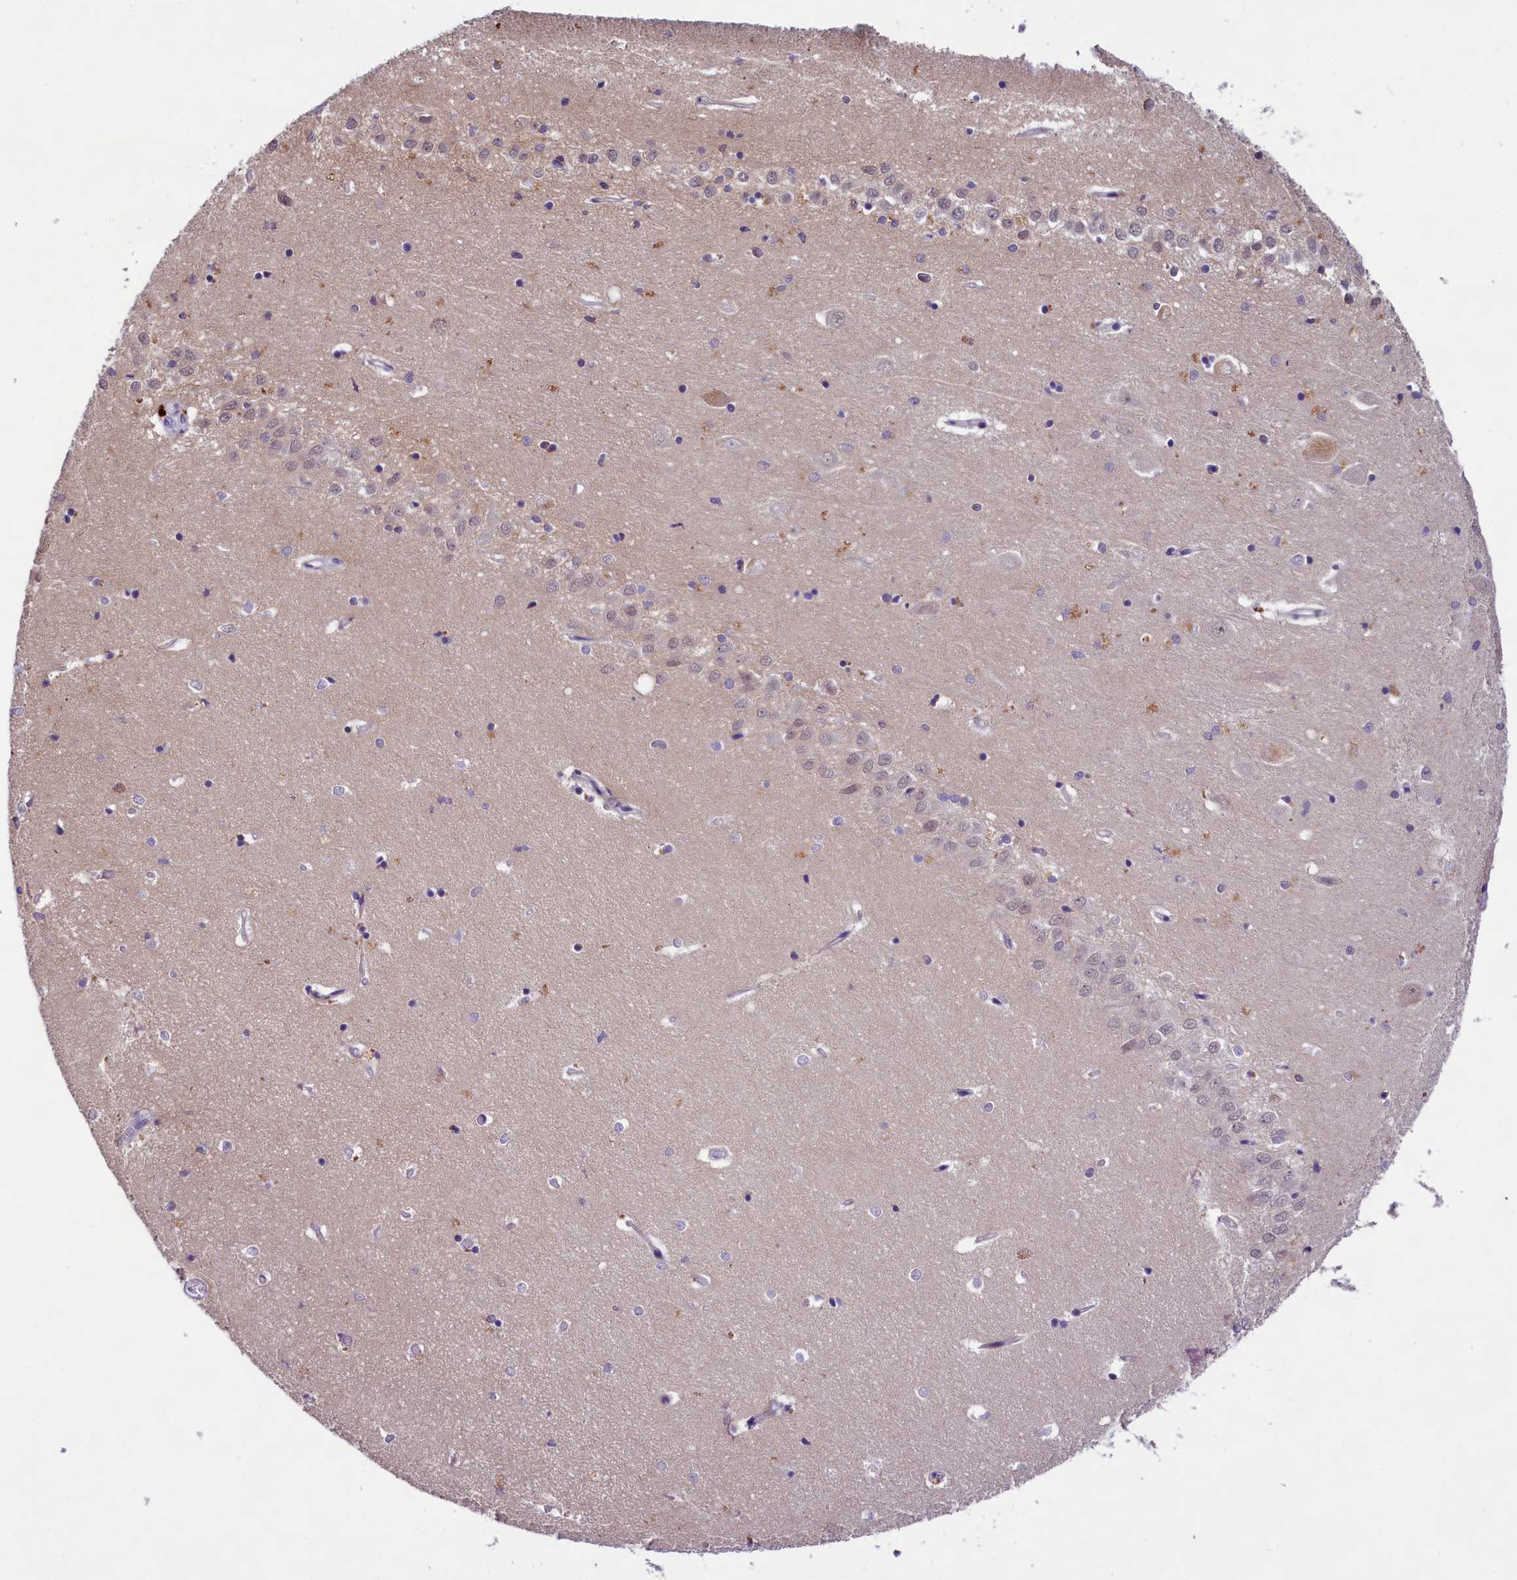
{"staining": {"intensity": "negative", "quantity": "none", "location": "none"}, "tissue": "hippocampus", "cell_type": "Glial cells", "image_type": "normal", "snomed": [{"axis": "morphology", "description": "Normal tissue, NOS"}, {"axis": "topography", "description": "Hippocampus"}], "caption": "An immunohistochemistry micrograph of benign hippocampus is shown. There is no staining in glial cells of hippocampus. (DAB (3,3'-diaminobenzidine) immunohistochemistry, high magnification).", "gene": "FBXO45", "patient": {"sex": "female", "age": 64}}